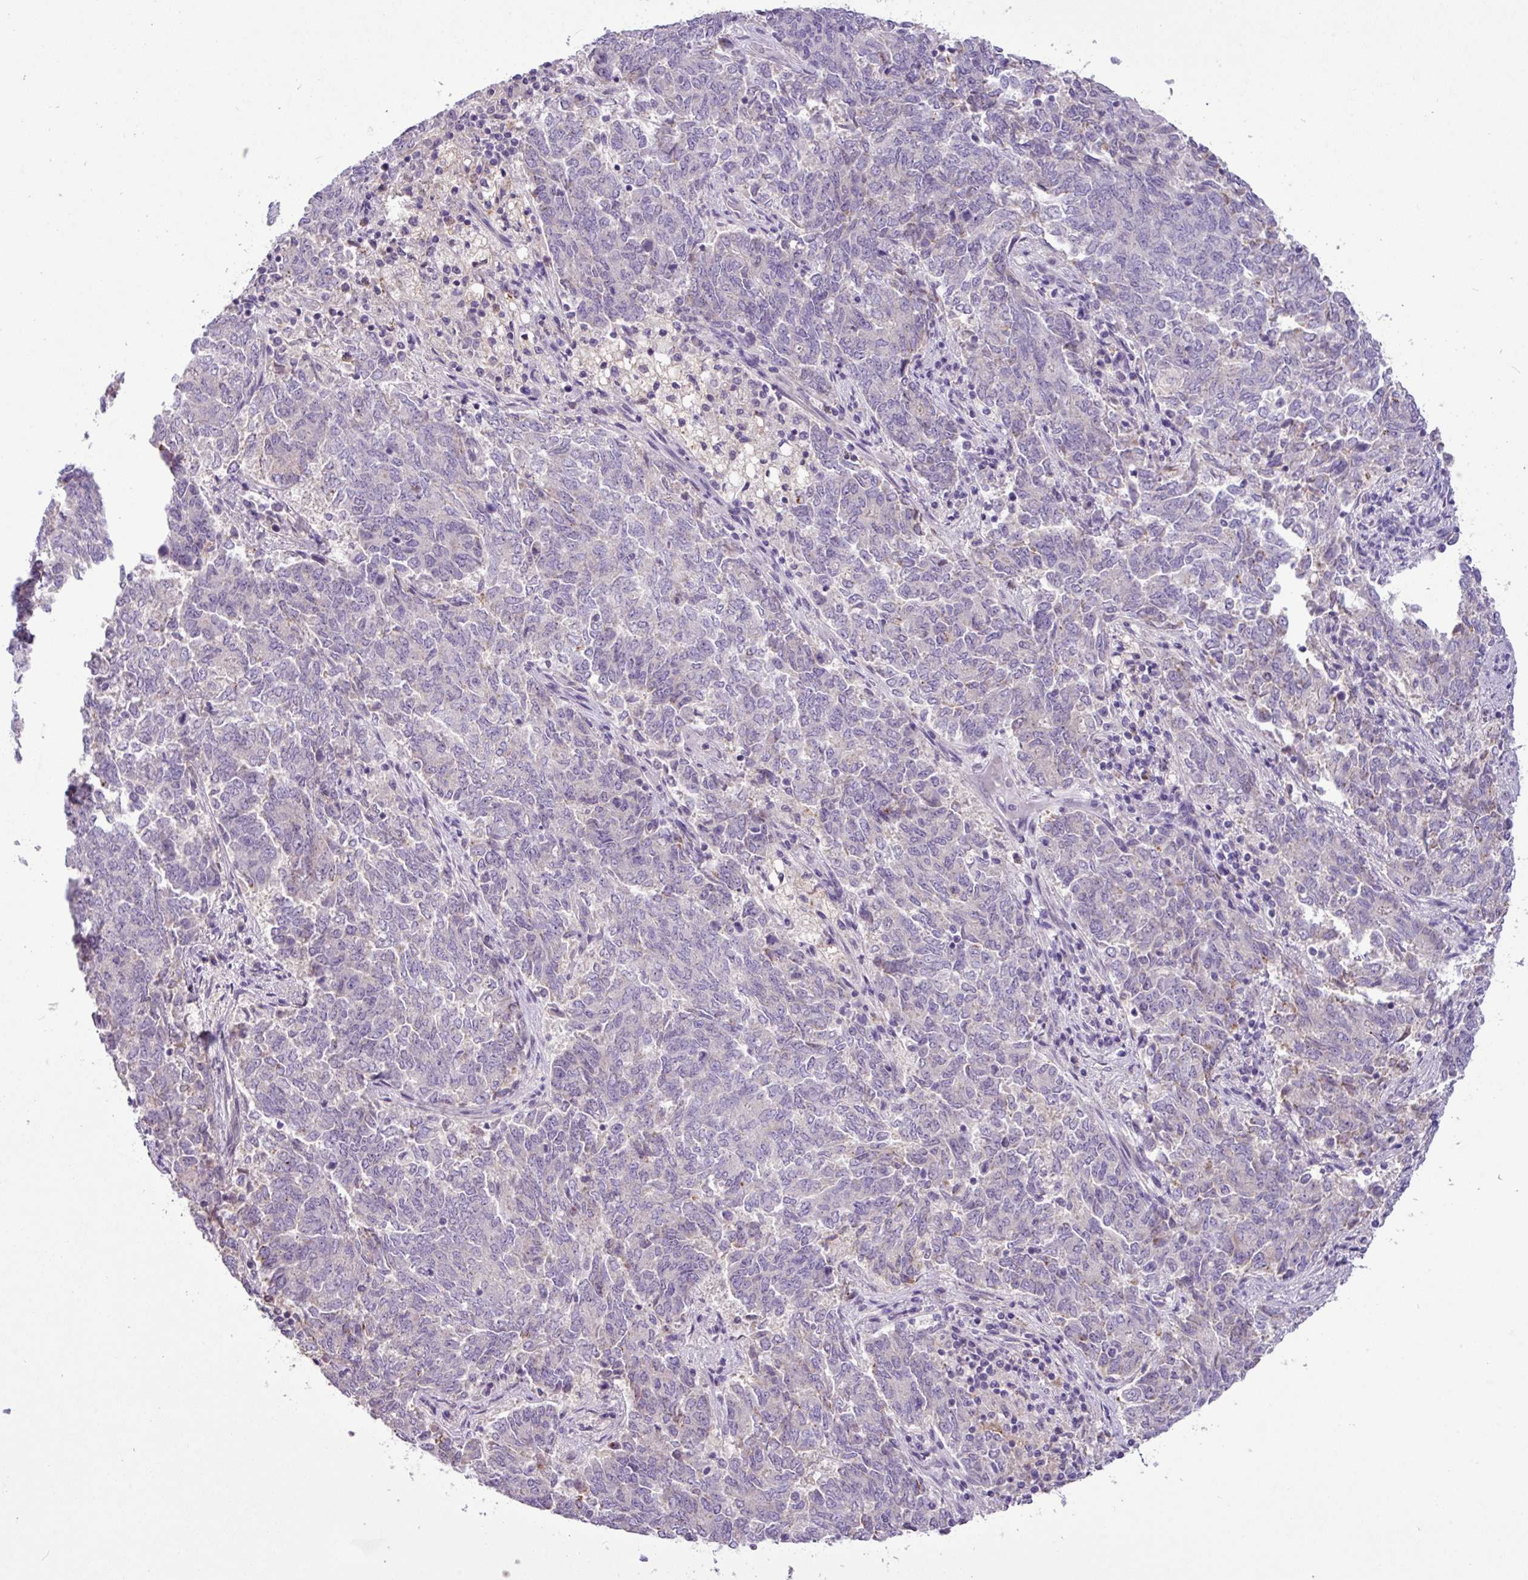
{"staining": {"intensity": "weak", "quantity": "<25%", "location": "cytoplasmic/membranous"}, "tissue": "endometrial cancer", "cell_type": "Tumor cells", "image_type": "cancer", "snomed": [{"axis": "morphology", "description": "Adenocarcinoma, NOS"}, {"axis": "topography", "description": "Endometrium"}], "caption": "This photomicrograph is of endometrial cancer stained with IHC to label a protein in brown with the nuclei are counter-stained blue. There is no staining in tumor cells. (DAB immunohistochemistry (IHC), high magnification).", "gene": "PNLDC1", "patient": {"sex": "female", "age": 80}}